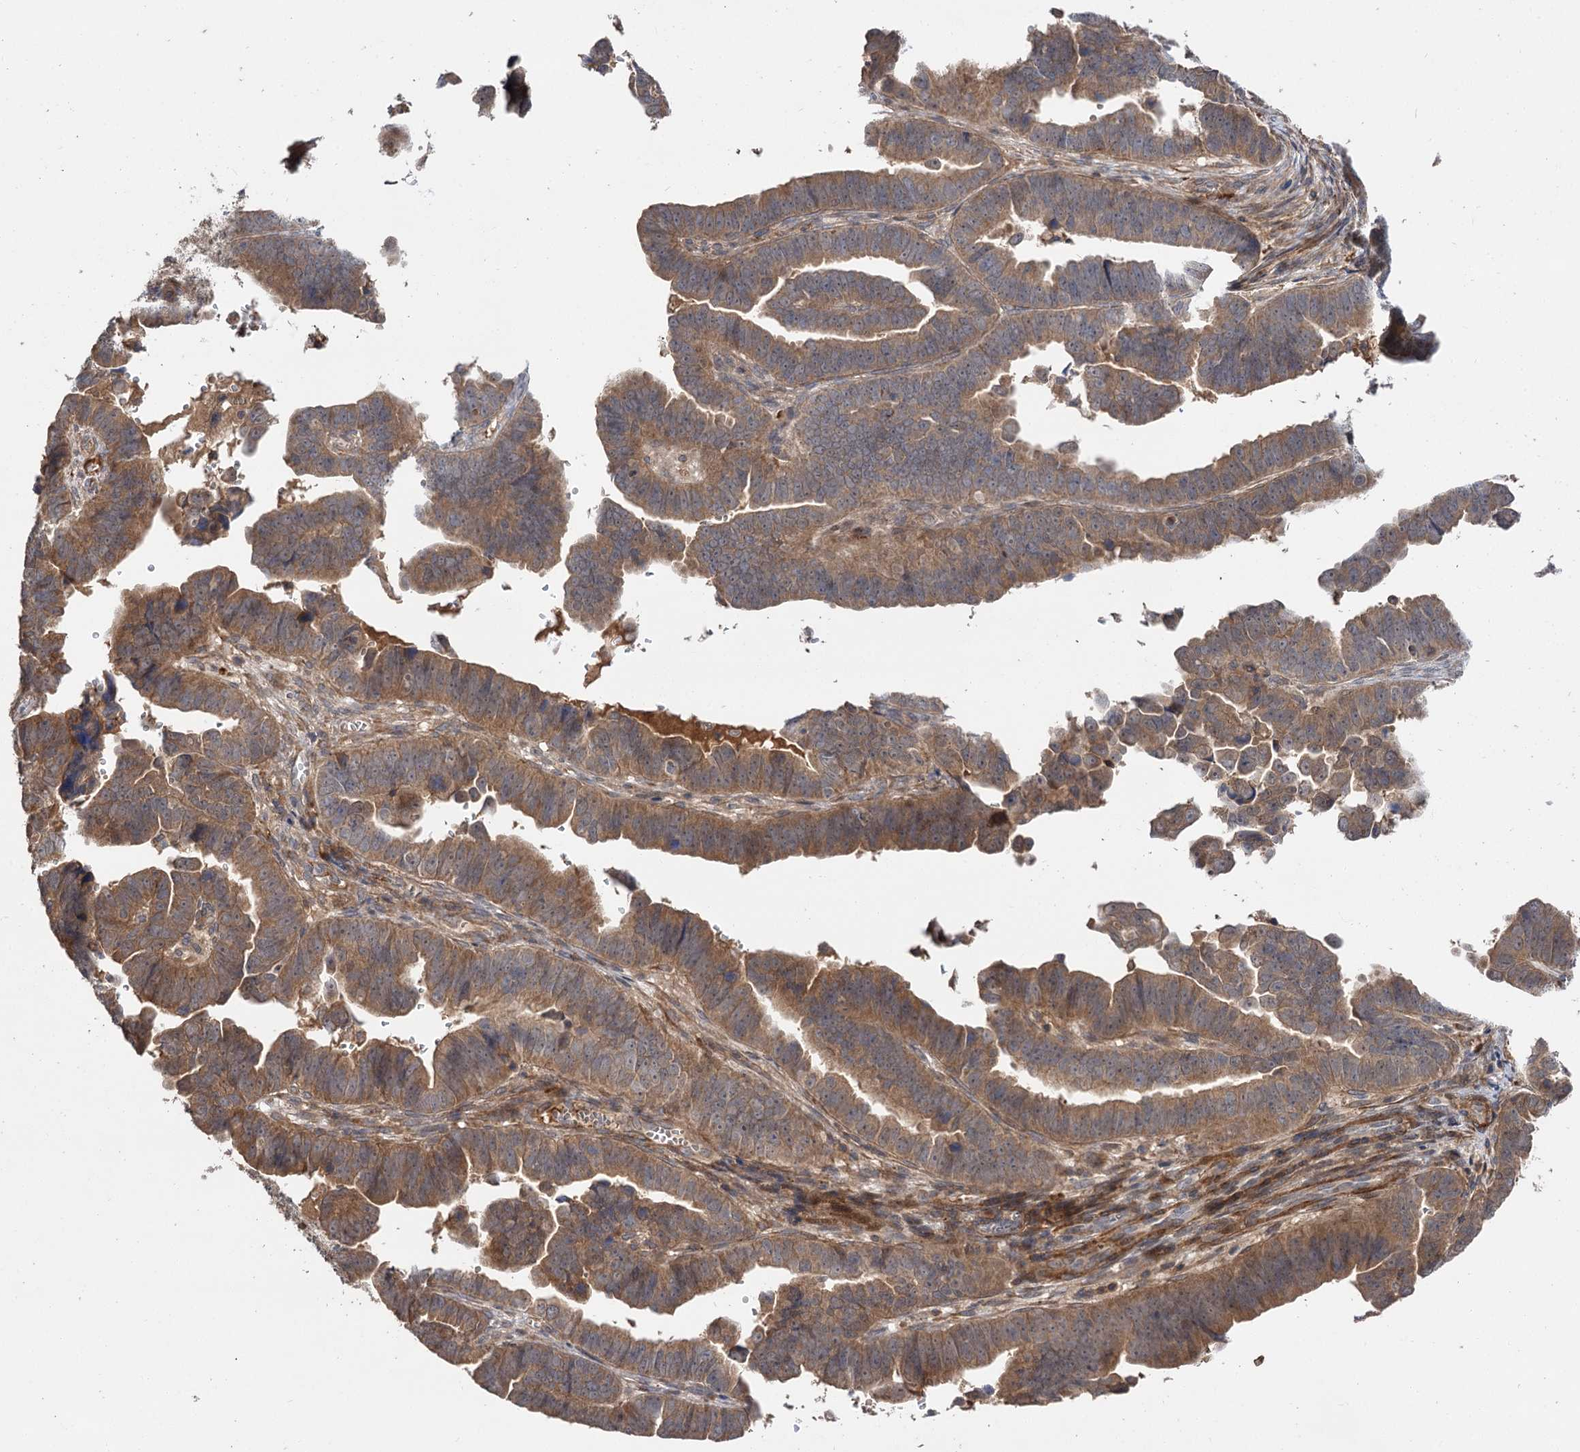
{"staining": {"intensity": "moderate", "quantity": ">75%", "location": "cytoplasmic/membranous"}, "tissue": "endometrial cancer", "cell_type": "Tumor cells", "image_type": "cancer", "snomed": [{"axis": "morphology", "description": "Adenocarcinoma, NOS"}, {"axis": "topography", "description": "Endometrium"}], "caption": "Protein staining displays moderate cytoplasmic/membranous positivity in approximately >75% of tumor cells in endometrial adenocarcinoma. The protein of interest is shown in brown color, while the nuclei are stained blue.", "gene": "FBXW8", "patient": {"sex": "female", "age": 75}}